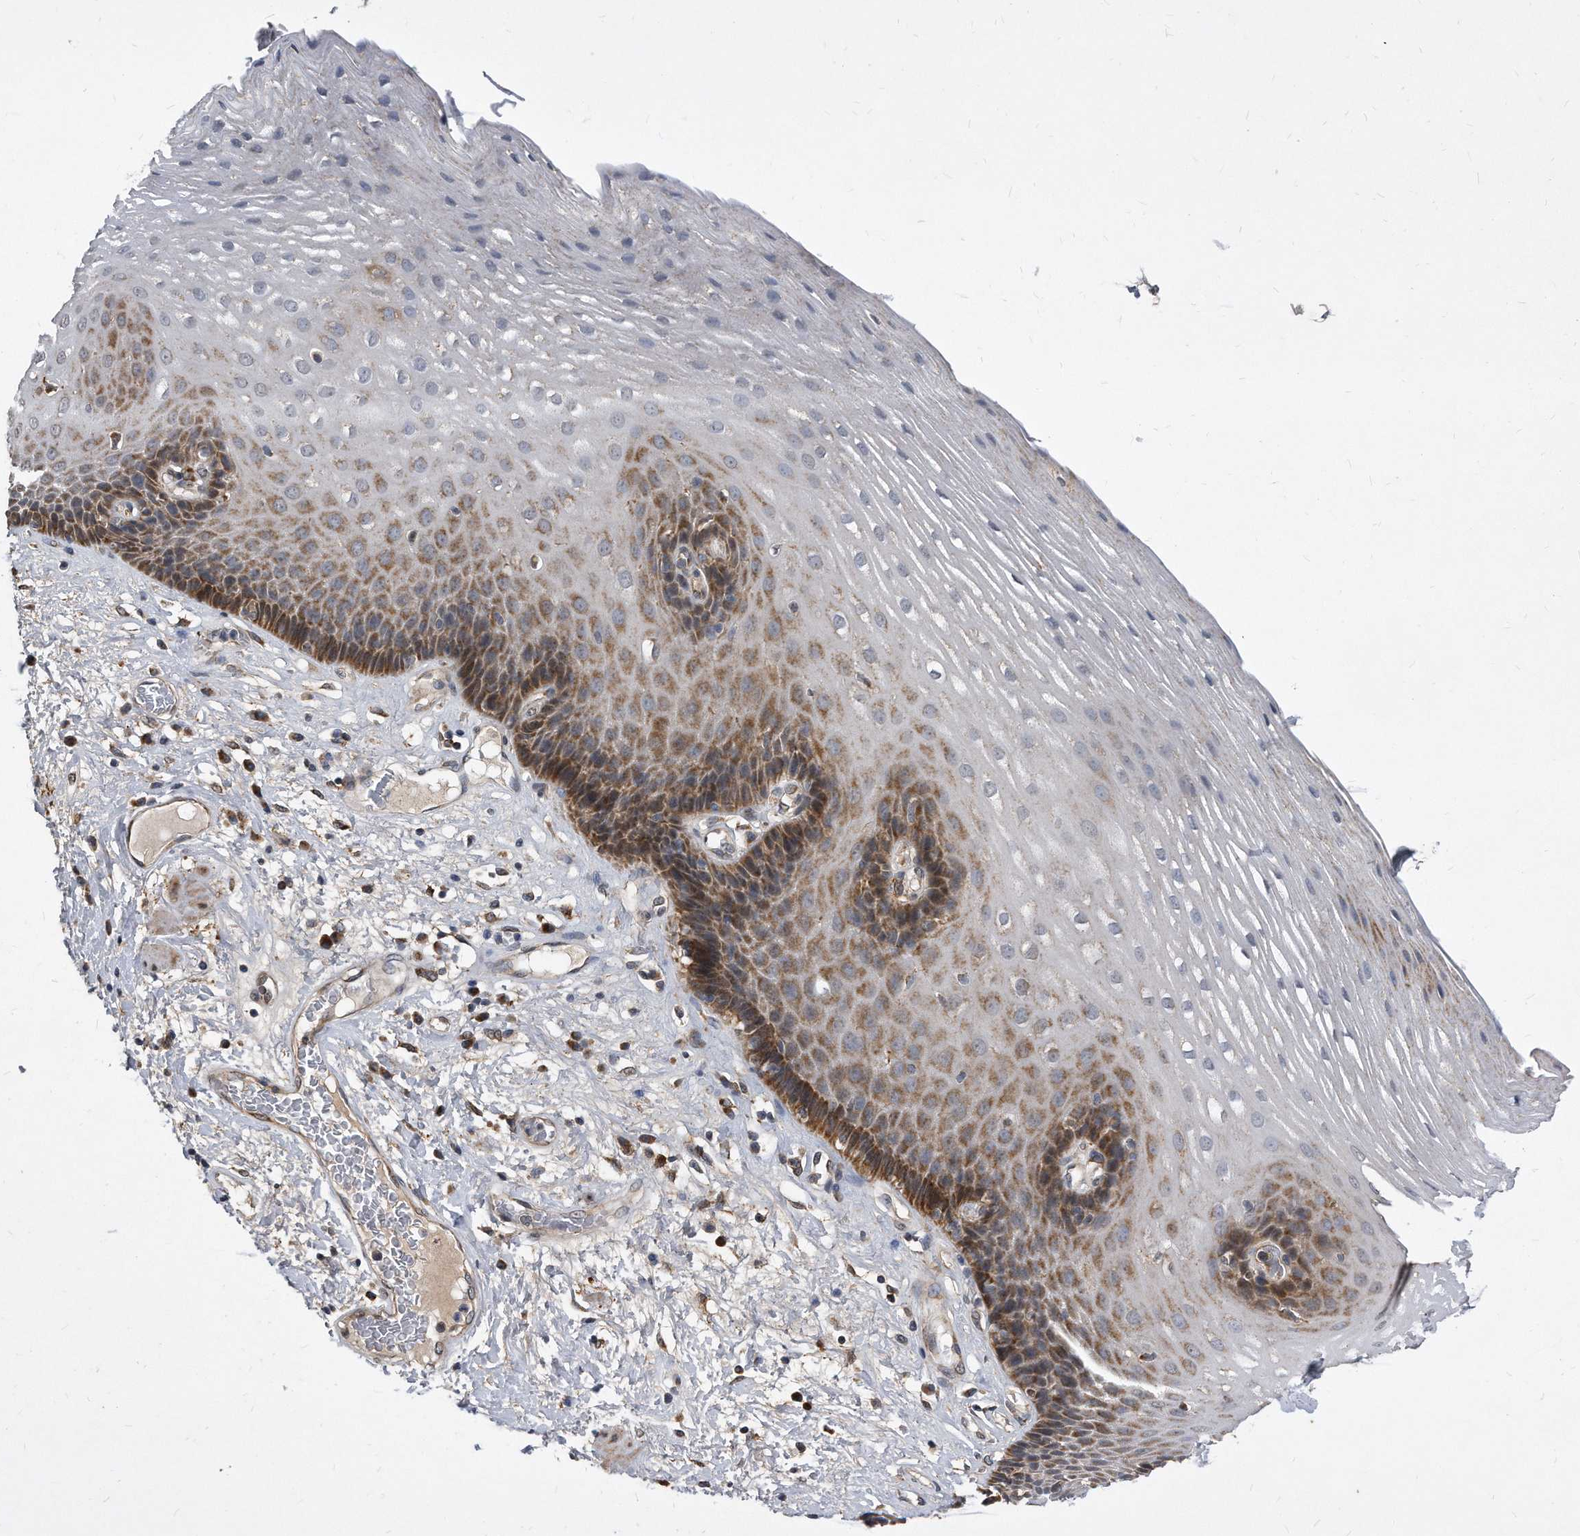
{"staining": {"intensity": "moderate", "quantity": ">75%", "location": "cytoplasmic/membranous"}, "tissue": "esophagus", "cell_type": "Squamous epithelial cells", "image_type": "normal", "snomed": [{"axis": "morphology", "description": "Normal tissue, NOS"}, {"axis": "morphology", "description": "Adenocarcinoma, NOS"}, {"axis": "topography", "description": "Esophagus"}], "caption": "Moderate cytoplasmic/membranous positivity for a protein is present in about >75% of squamous epithelial cells of normal esophagus using IHC.", "gene": "SOBP", "patient": {"sex": "male", "age": 62}}